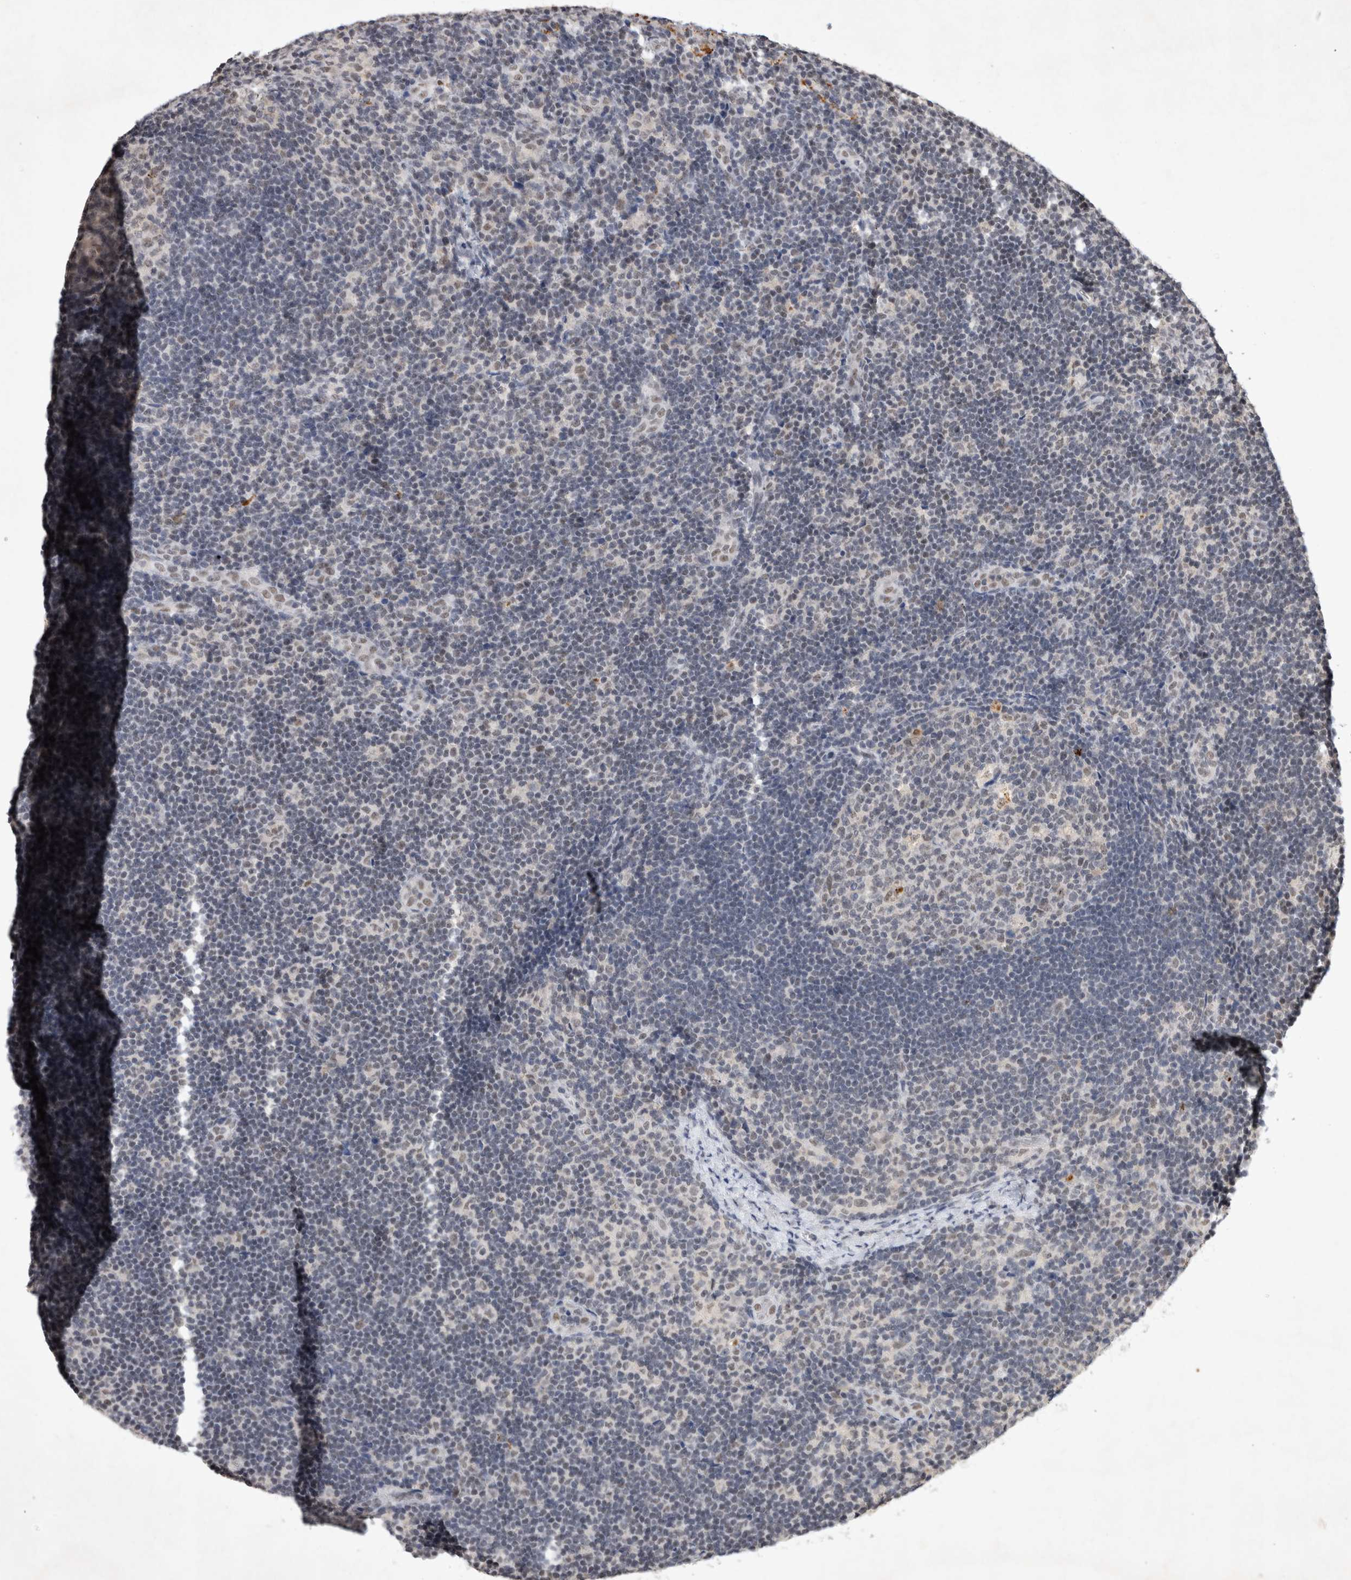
{"staining": {"intensity": "negative", "quantity": "none", "location": "none"}, "tissue": "lymph node", "cell_type": "Germinal center cells", "image_type": "normal", "snomed": [{"axis": "morphology", "description": "Normal tissue, NOS"}, {"axis": "topography", "description": "Lymph node"}], "caption": "This photomicrograph is of unremarkable lymph node stained with IHC to label a protein in brown with the nuclei are counter-stained blue. There is no positivity in germinal center cells.", "gene": "XRCC5", "patient": {"sex": "female", "age": 22}}